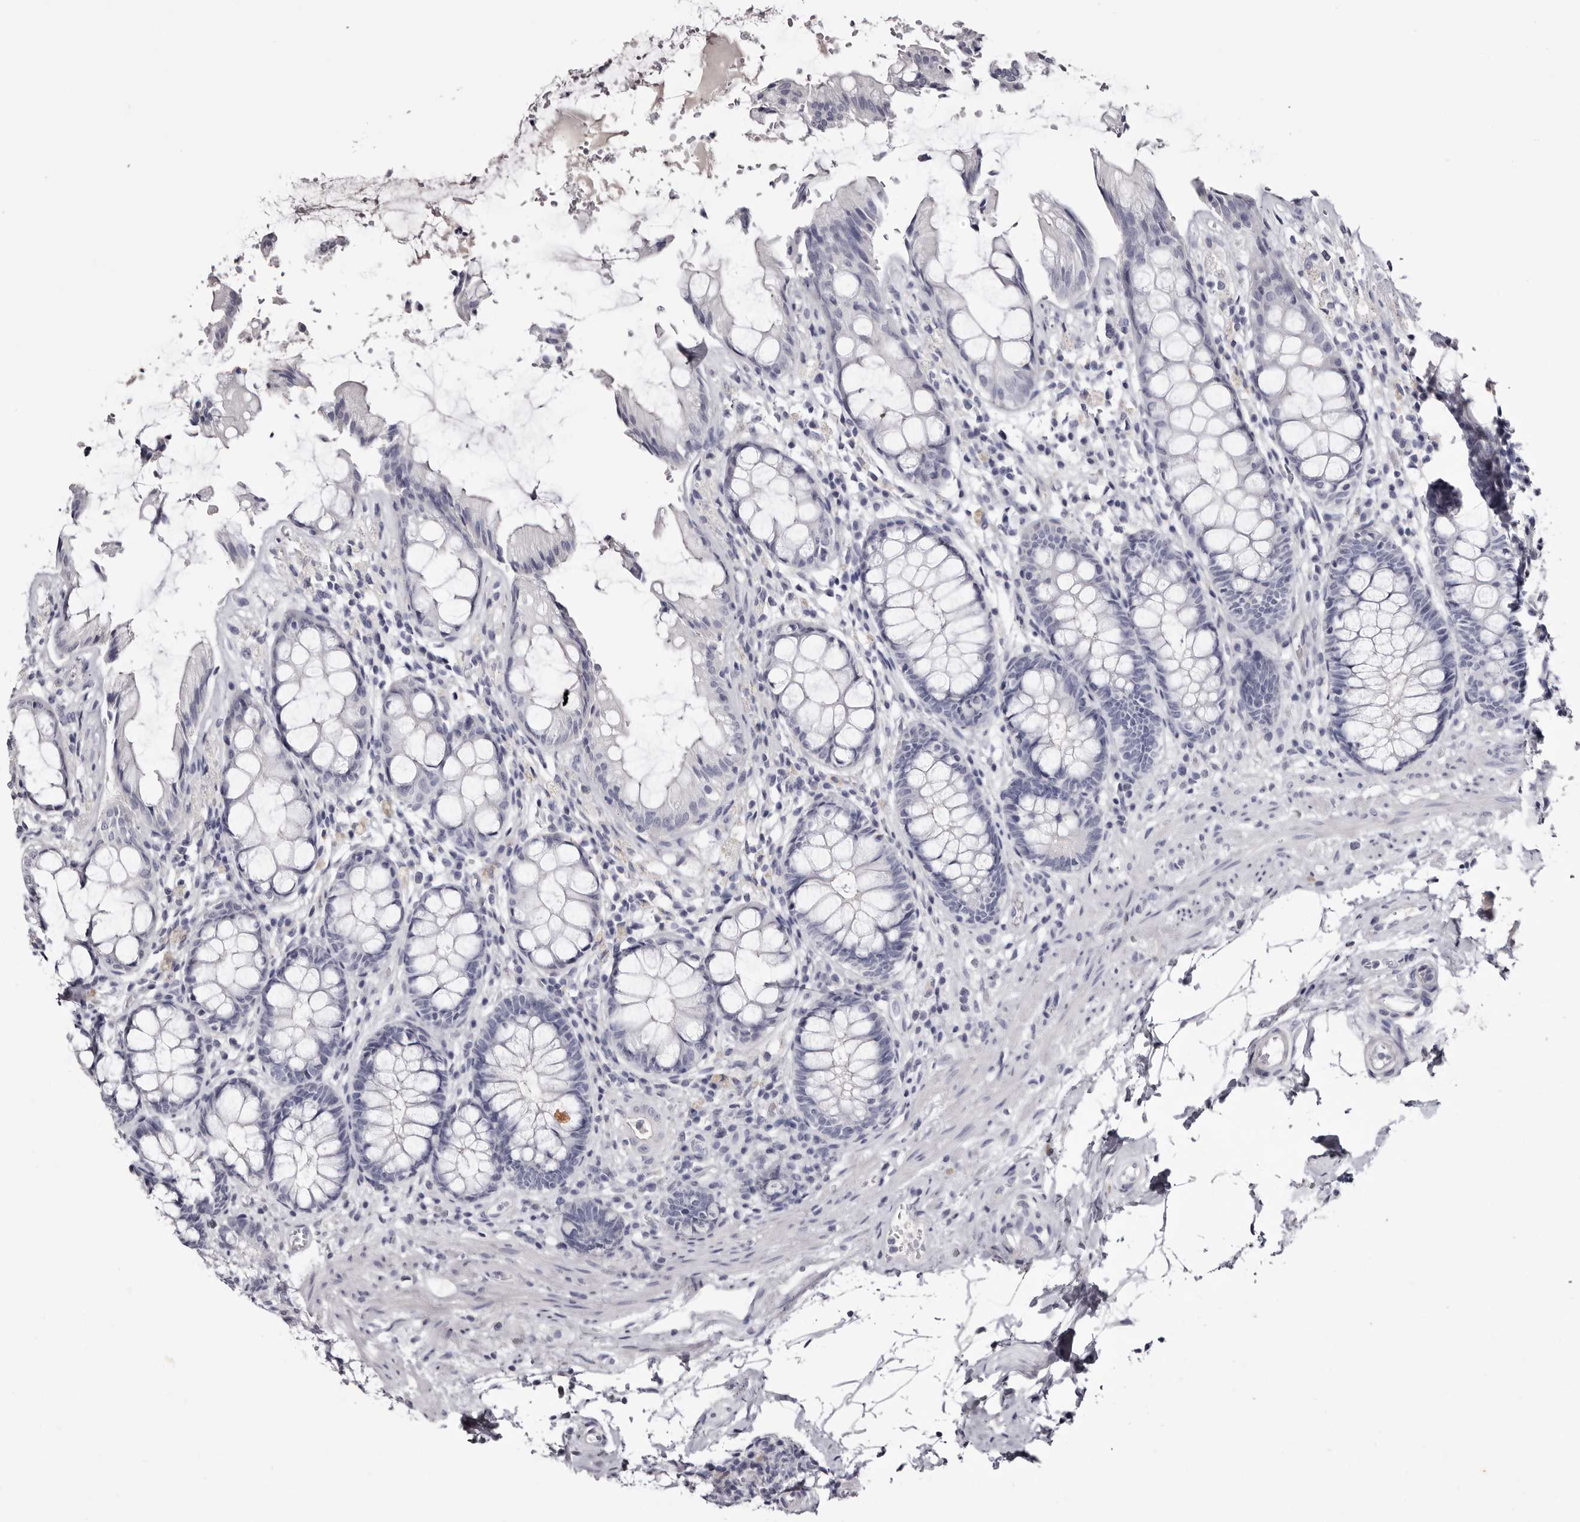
{"staining": {"intensity": "negative", "quantity": "none", "location": "none"}, "tissue": "rectum", "cell_type": "Glandular cells", "image_type": "normal", "snomed": [{"axis": "morphology", "description": "Normal tissue, NOS"}, {"axis": "topography", "description": "Rectum"}], "caption": "There is no significant staining in glandular cells of rectum. Brightfield microscopy of immunohistochemistry stained with DAB (brown) and hematoxylin (blue), captured at high magnification.", "gene": "CA6", "patient": {"sex": "male", "age": 64}}